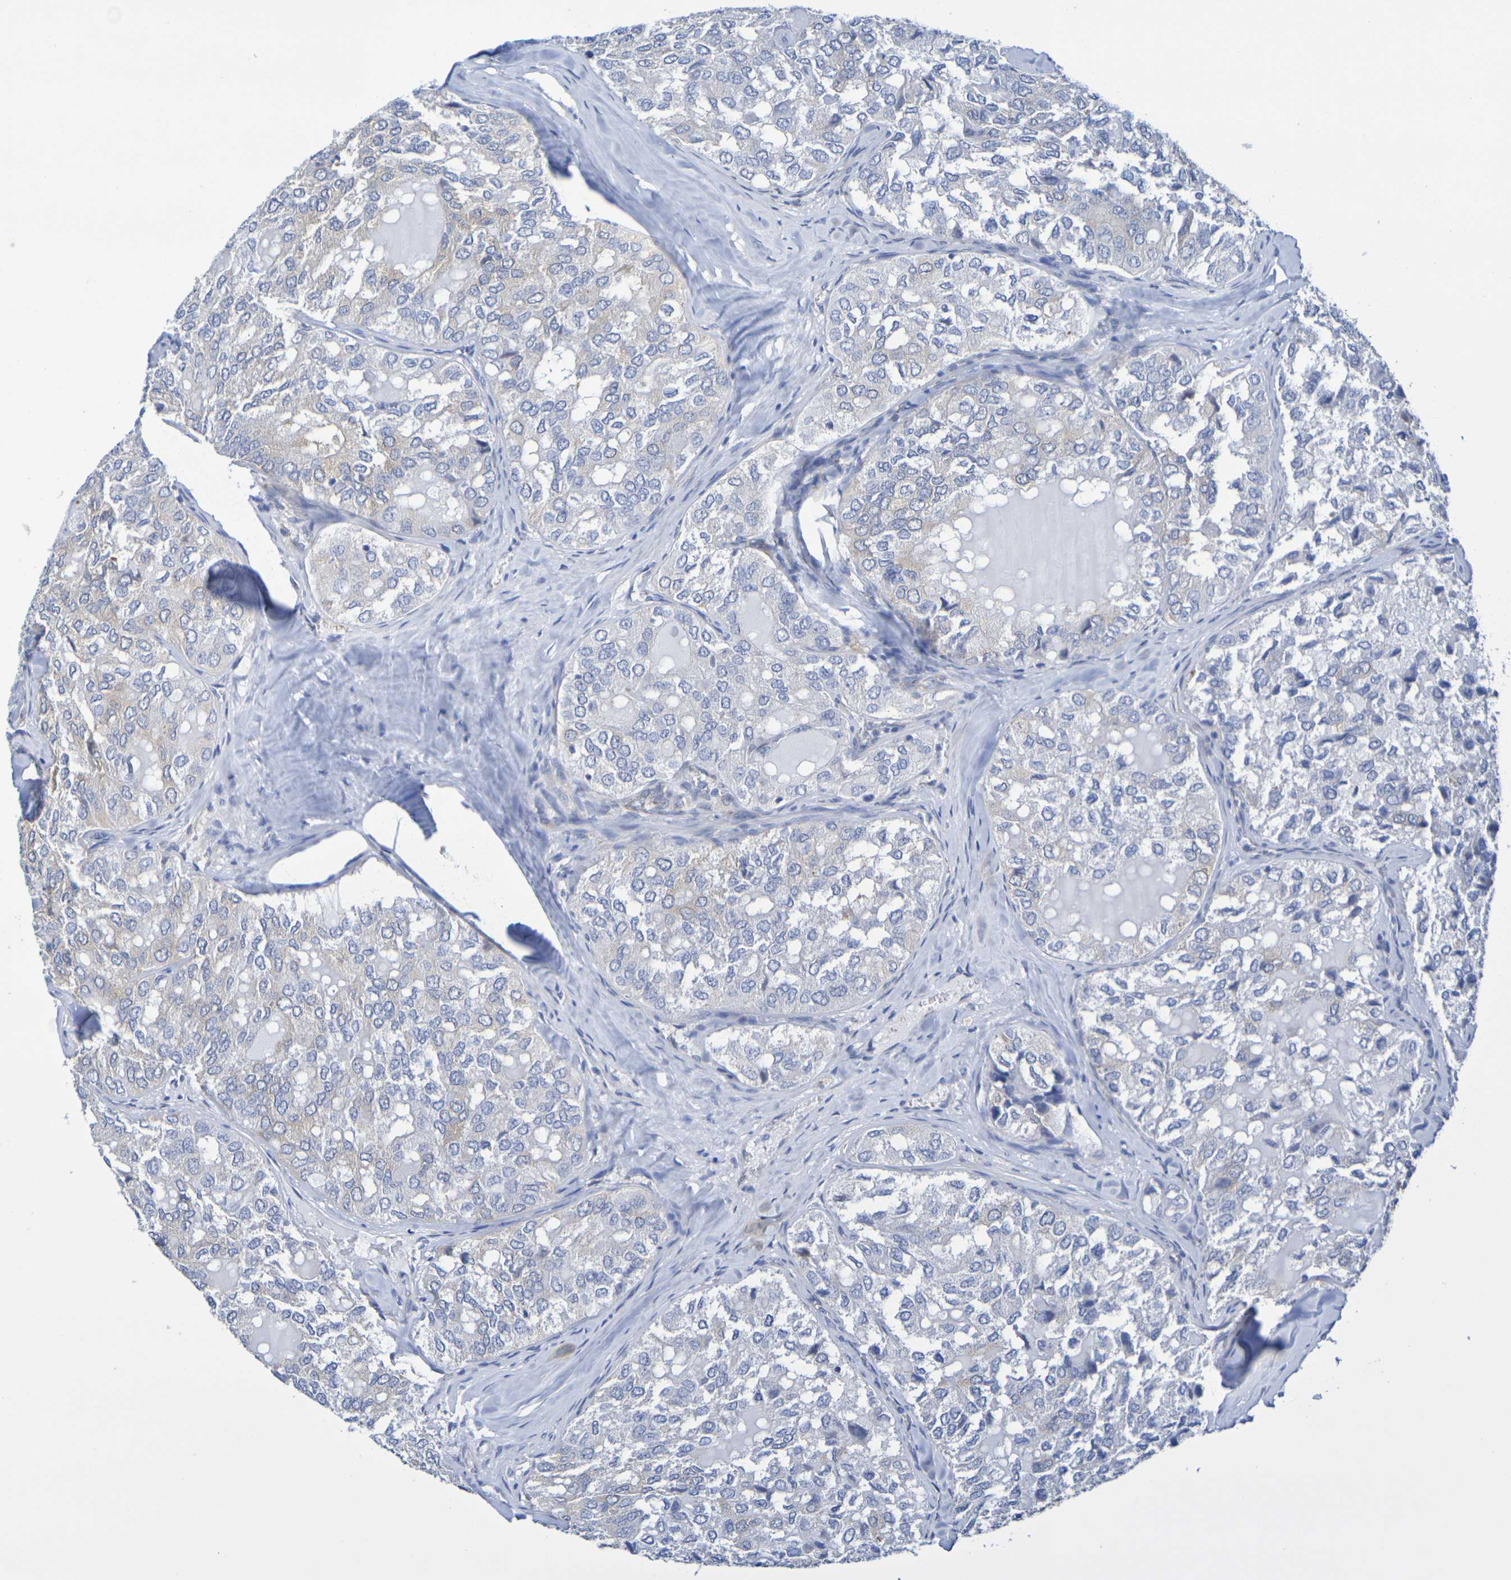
{"staining": {"intensity": "negative", "quantity": "none", "location": "none"}, "tissue": "thyroid cancer", "cell_type": "Tumor cells", "image_type": "cancer", "snomed": [{"axis": "morphology", "description": "Follicular adenoma carcinoma, NOS"}, {"axis": "topography", "description": "Thyroid gland"}], "caption": "Thyroid cancer was stained to show a protein in brown. There is no significant expression in tumor cells.", "gene": "TMCC3", "patient": {"sex": "male", "age": 75}}